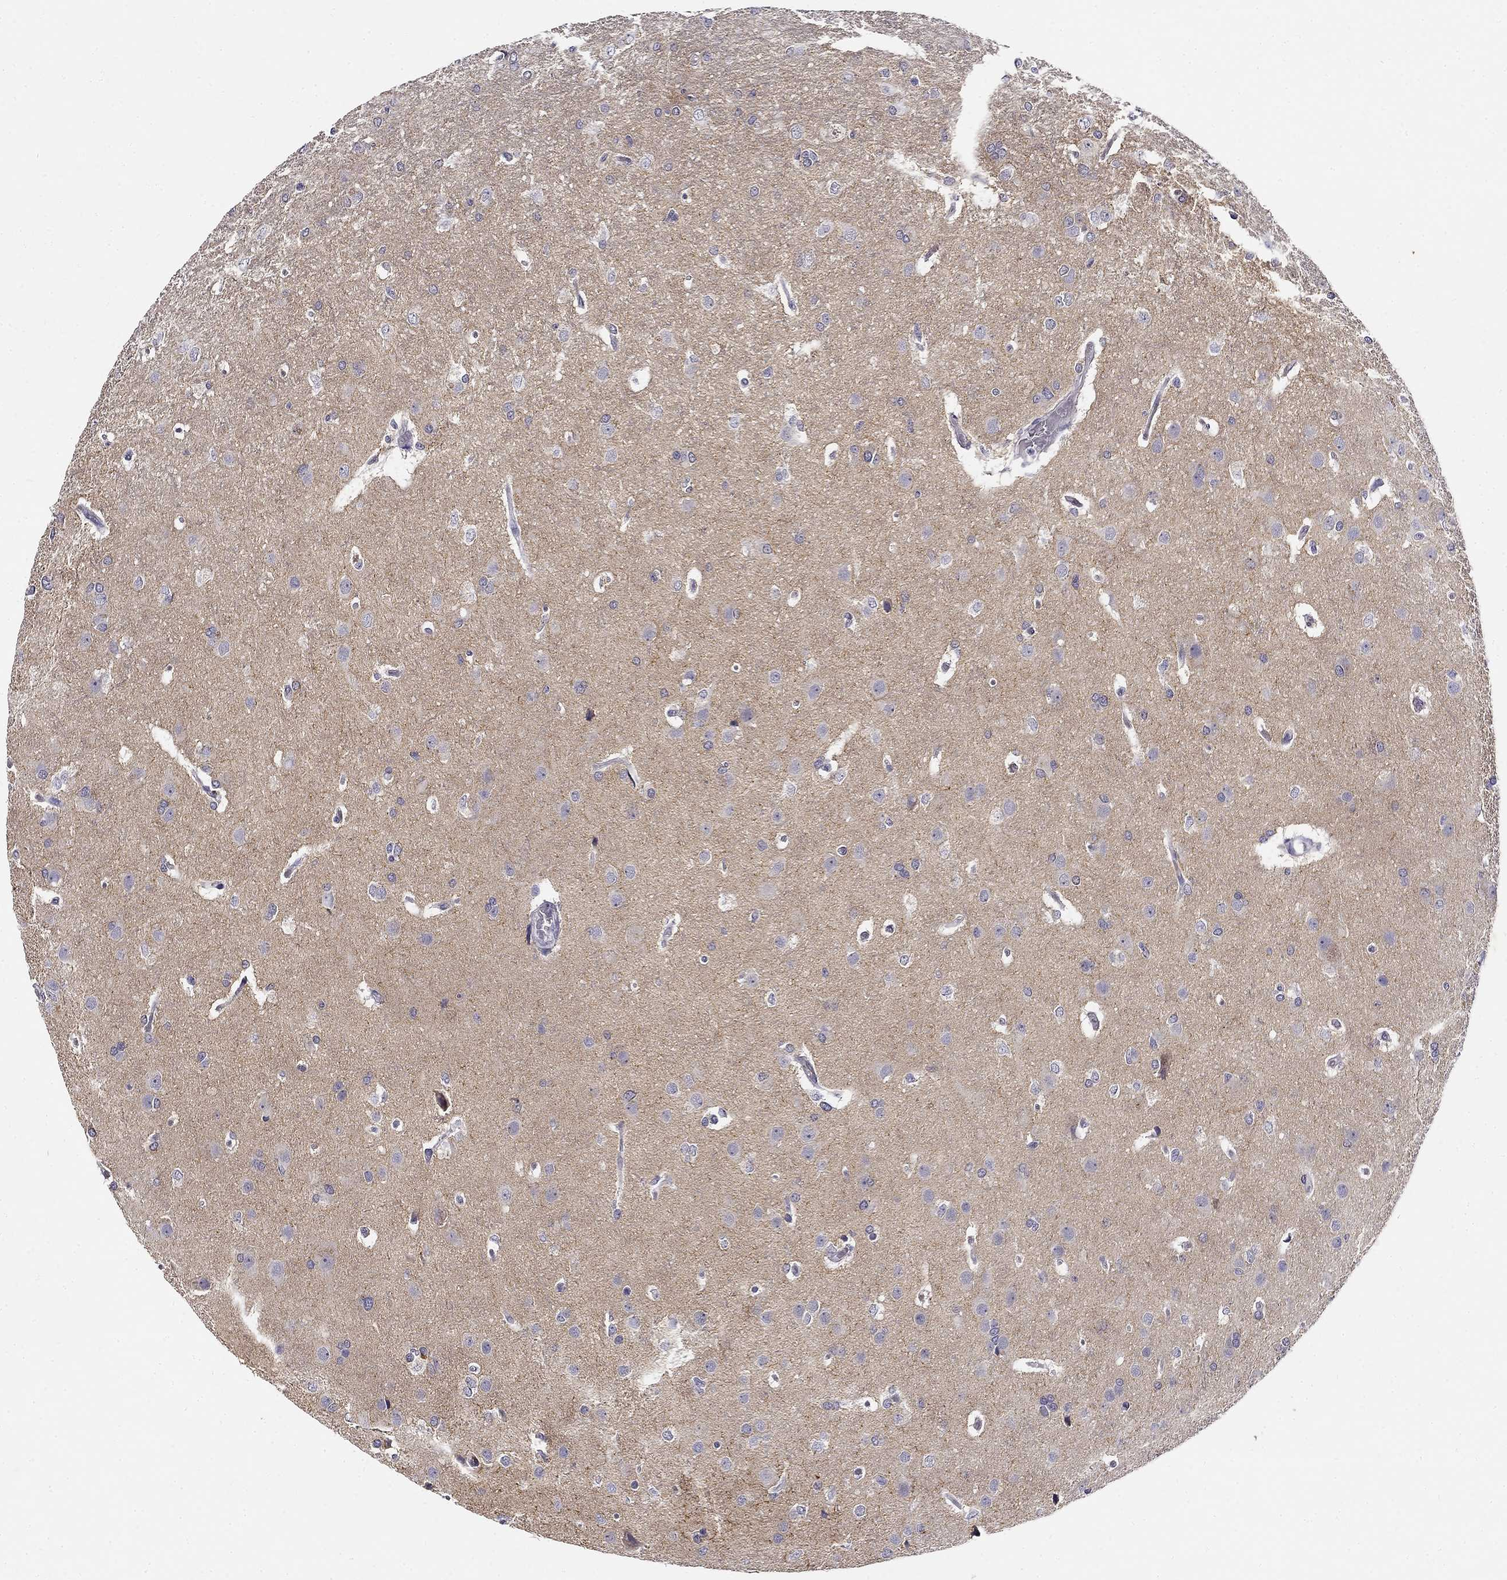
{"staining": {"intensity": "negative", "quantity": "none", "location": "none"}, "tissue": "glioma", "cell_type": "Tumor cells", "image_type": "cancer", "snomed": [{"axis": "morphology", "description": "Glioma, malignant, High grade"}, {"axis": "topography", "description": "Brain"}], "caption": "This image is of glioma stained with immunohistochemistry to label a protein in brown with the nuclei are counter-stained blue. There is no expression in tumor cells.", "gene": "CNR1", "patient": {"sex": "male", "age": 68}}